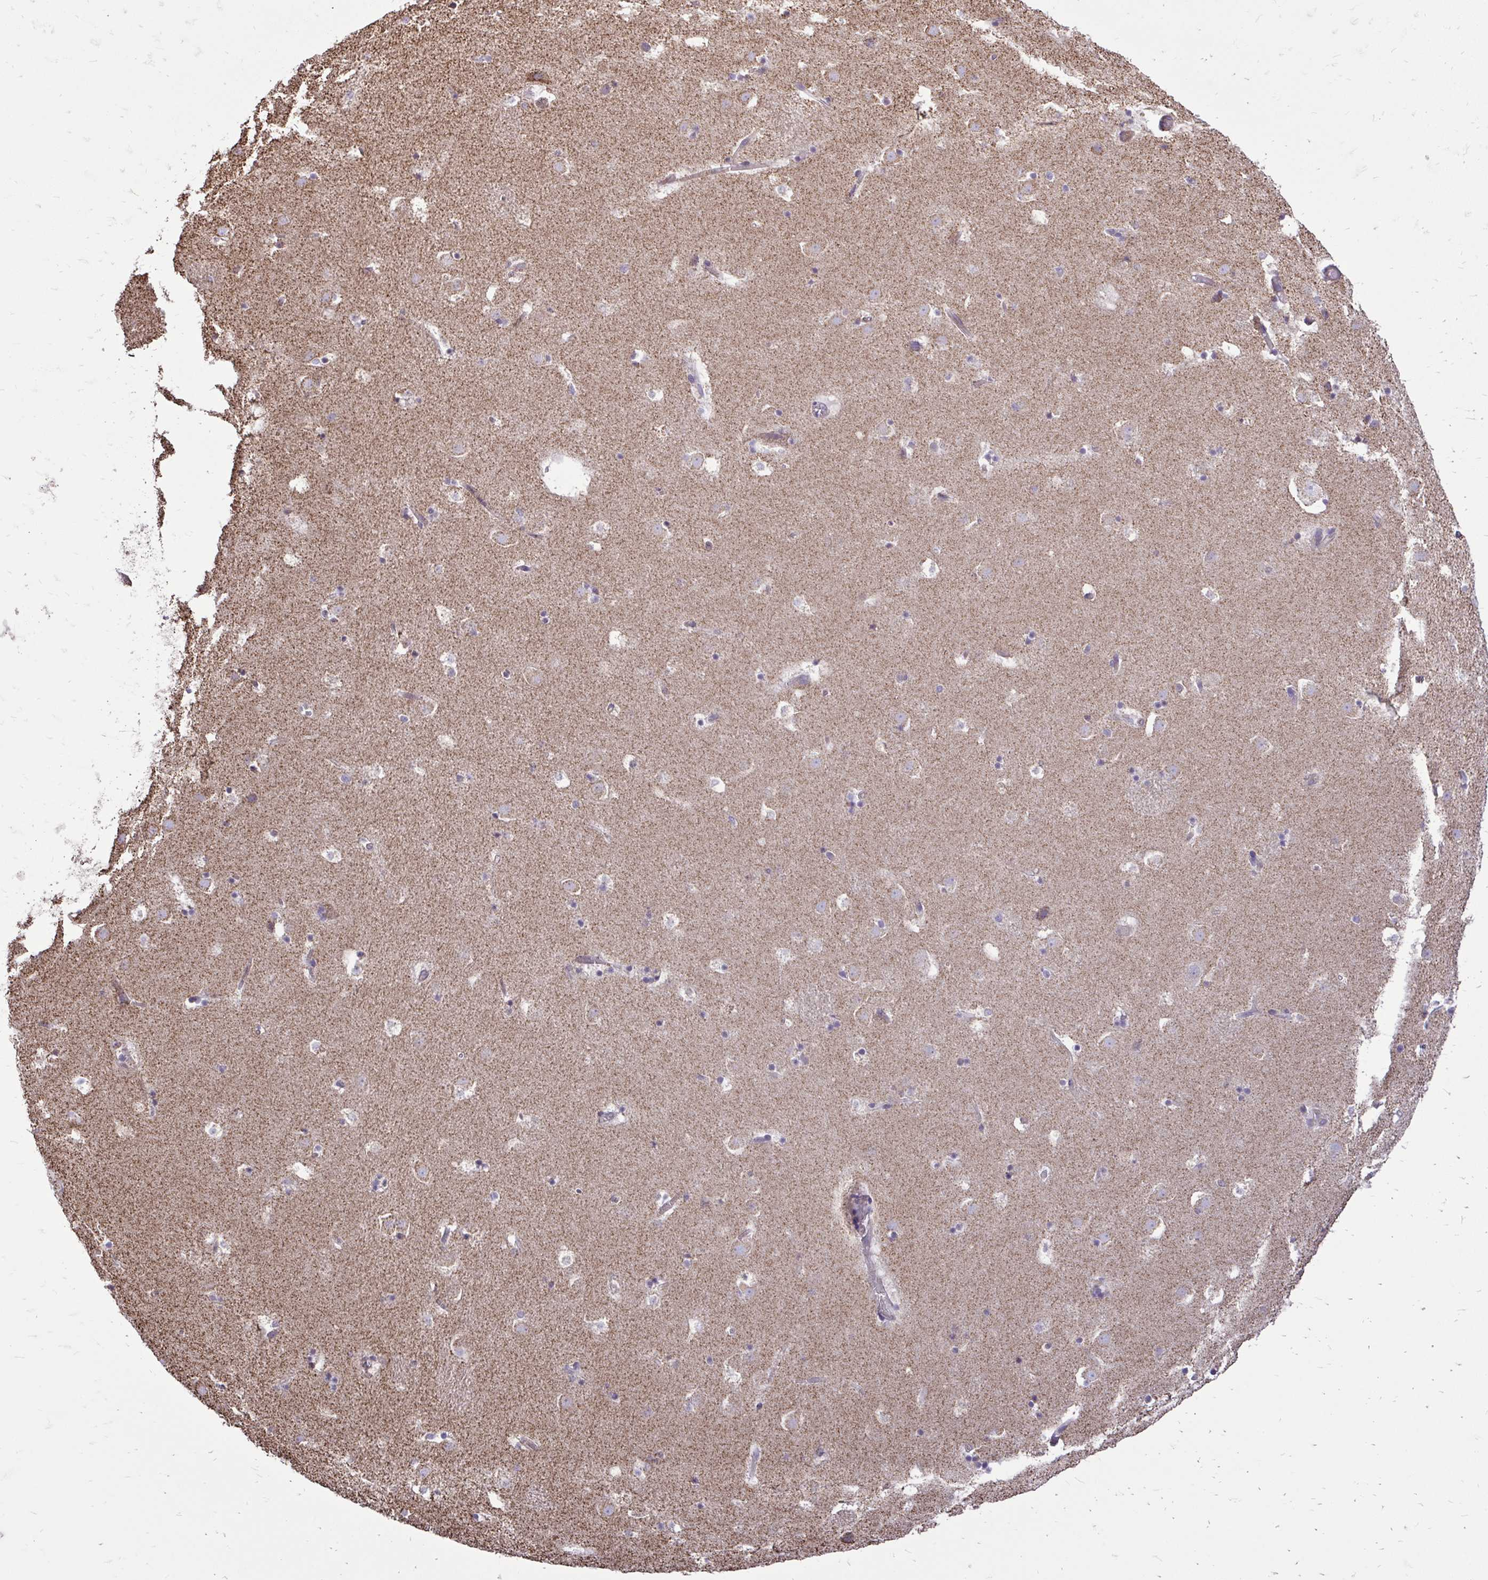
{"staining": {"intensity": "negative", "quantity": "none", "location": "none"}, "tissue": "caudate", "cell_type": "Glial cells", "image_type": "normal", "snomed": [{"axis": "morphology", "description": "Normal tissue, NOS"}, {"axis": "topography", "description": "Lateral ventricle wall"}], "caption": "DAB (3,3'-diaminobenzidine) immunohistochemical staining of unremarkable human caudate demonstrates no significant staining in glial cells.", "gene": "UBE2C", "patient": {"sex": "male", "age": 37}}